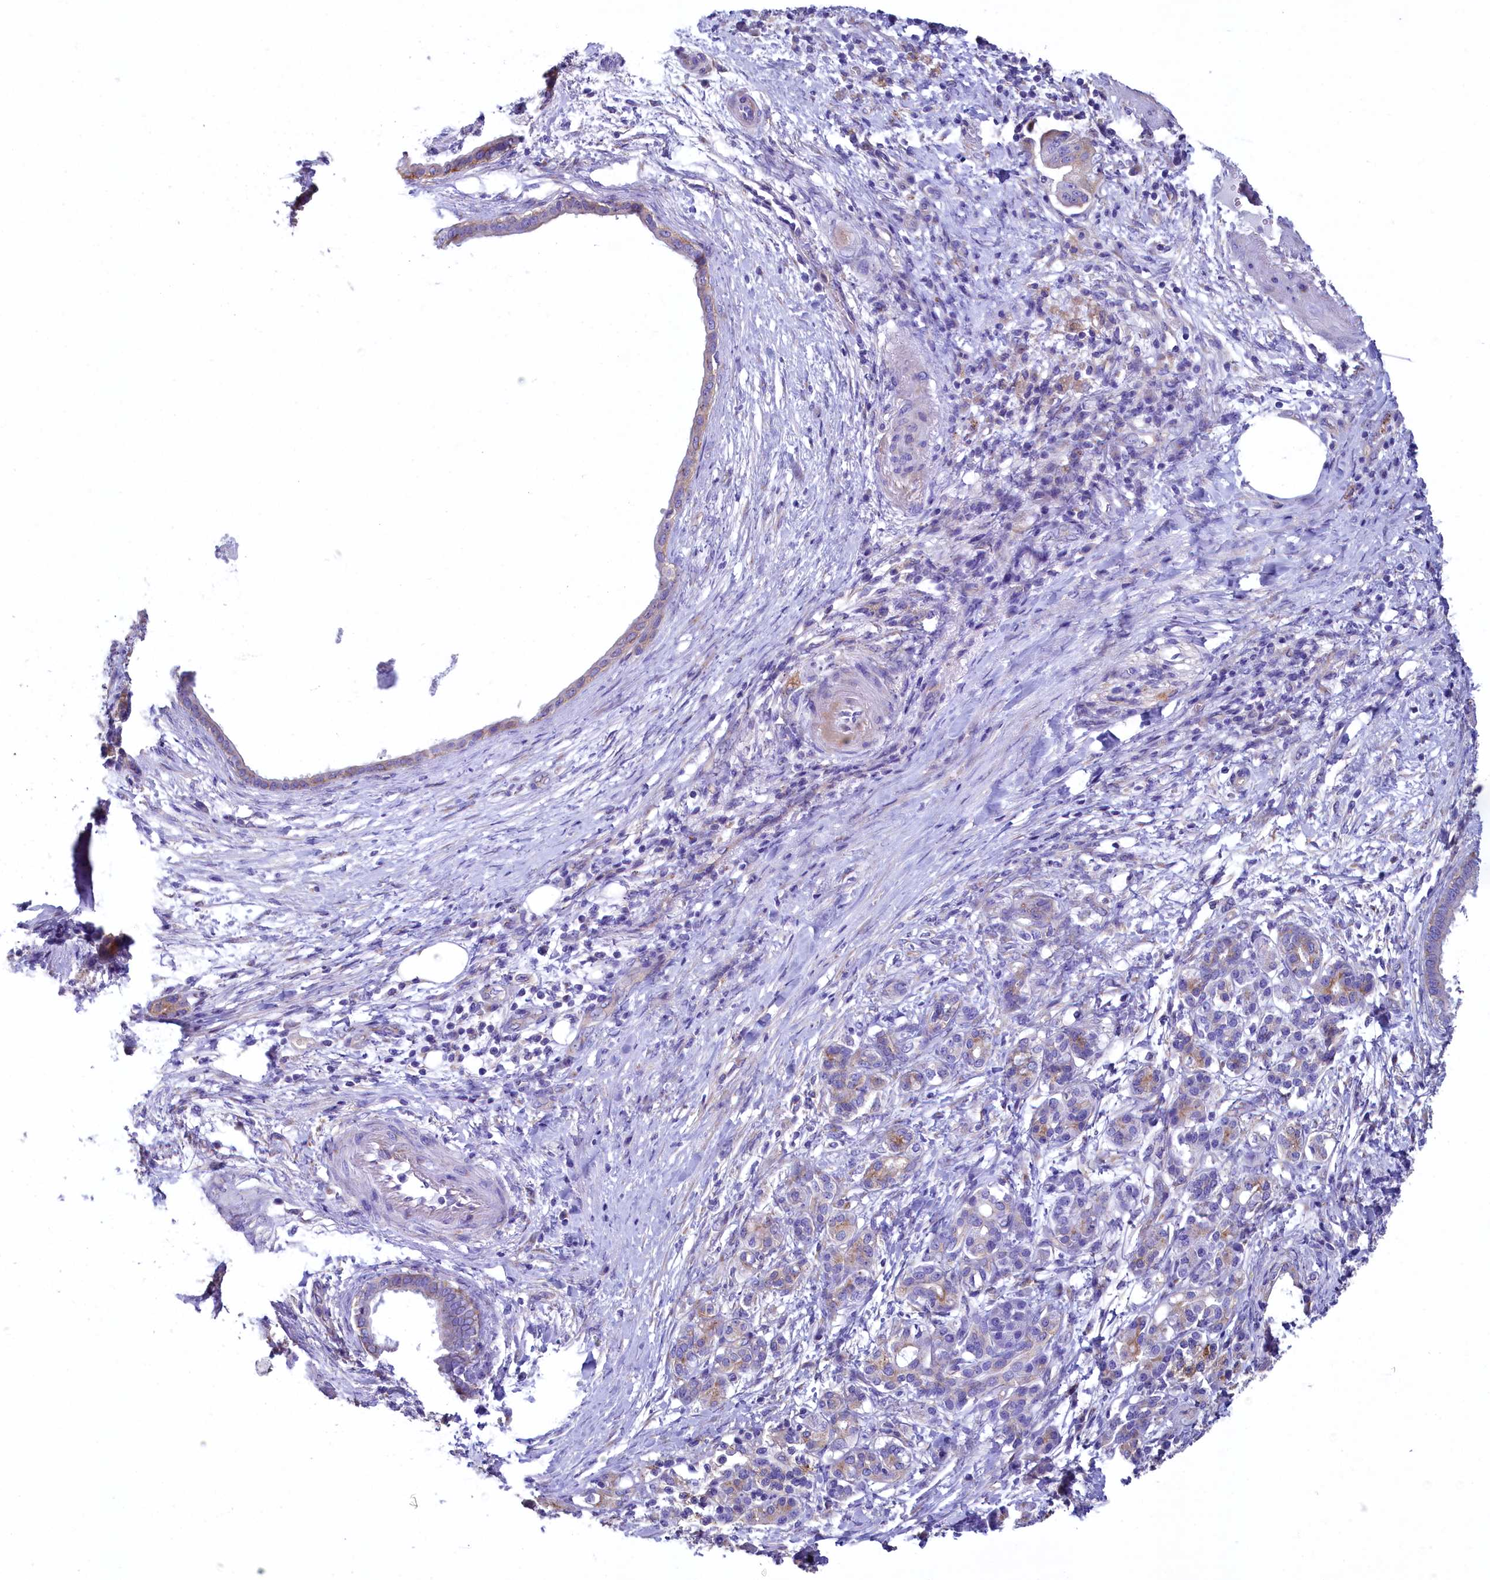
{"staining": {"intensity": "weak", "quantity": "<25%", "location": "cytoplasmic/membranous"}, "tissue": "pancreatic cancer", "cell_type": "Tumor cells", "image_type": "cancer", "snomed": [{"axis": "morphology", "description": "Adenocarcinoma, NOS"}, {"axis": "topography", "description": "Pancreas"}], "caption": "High magnification brightfield microscopy of pancreatic cancer stained with DAB (3,3'-diaminobenzidine) (brown) and counterstained with hematoxylin (blue): tumor cells show no significant expression.", "gene": "GPR21", "patient": {"sex": "female", "age": 55}}